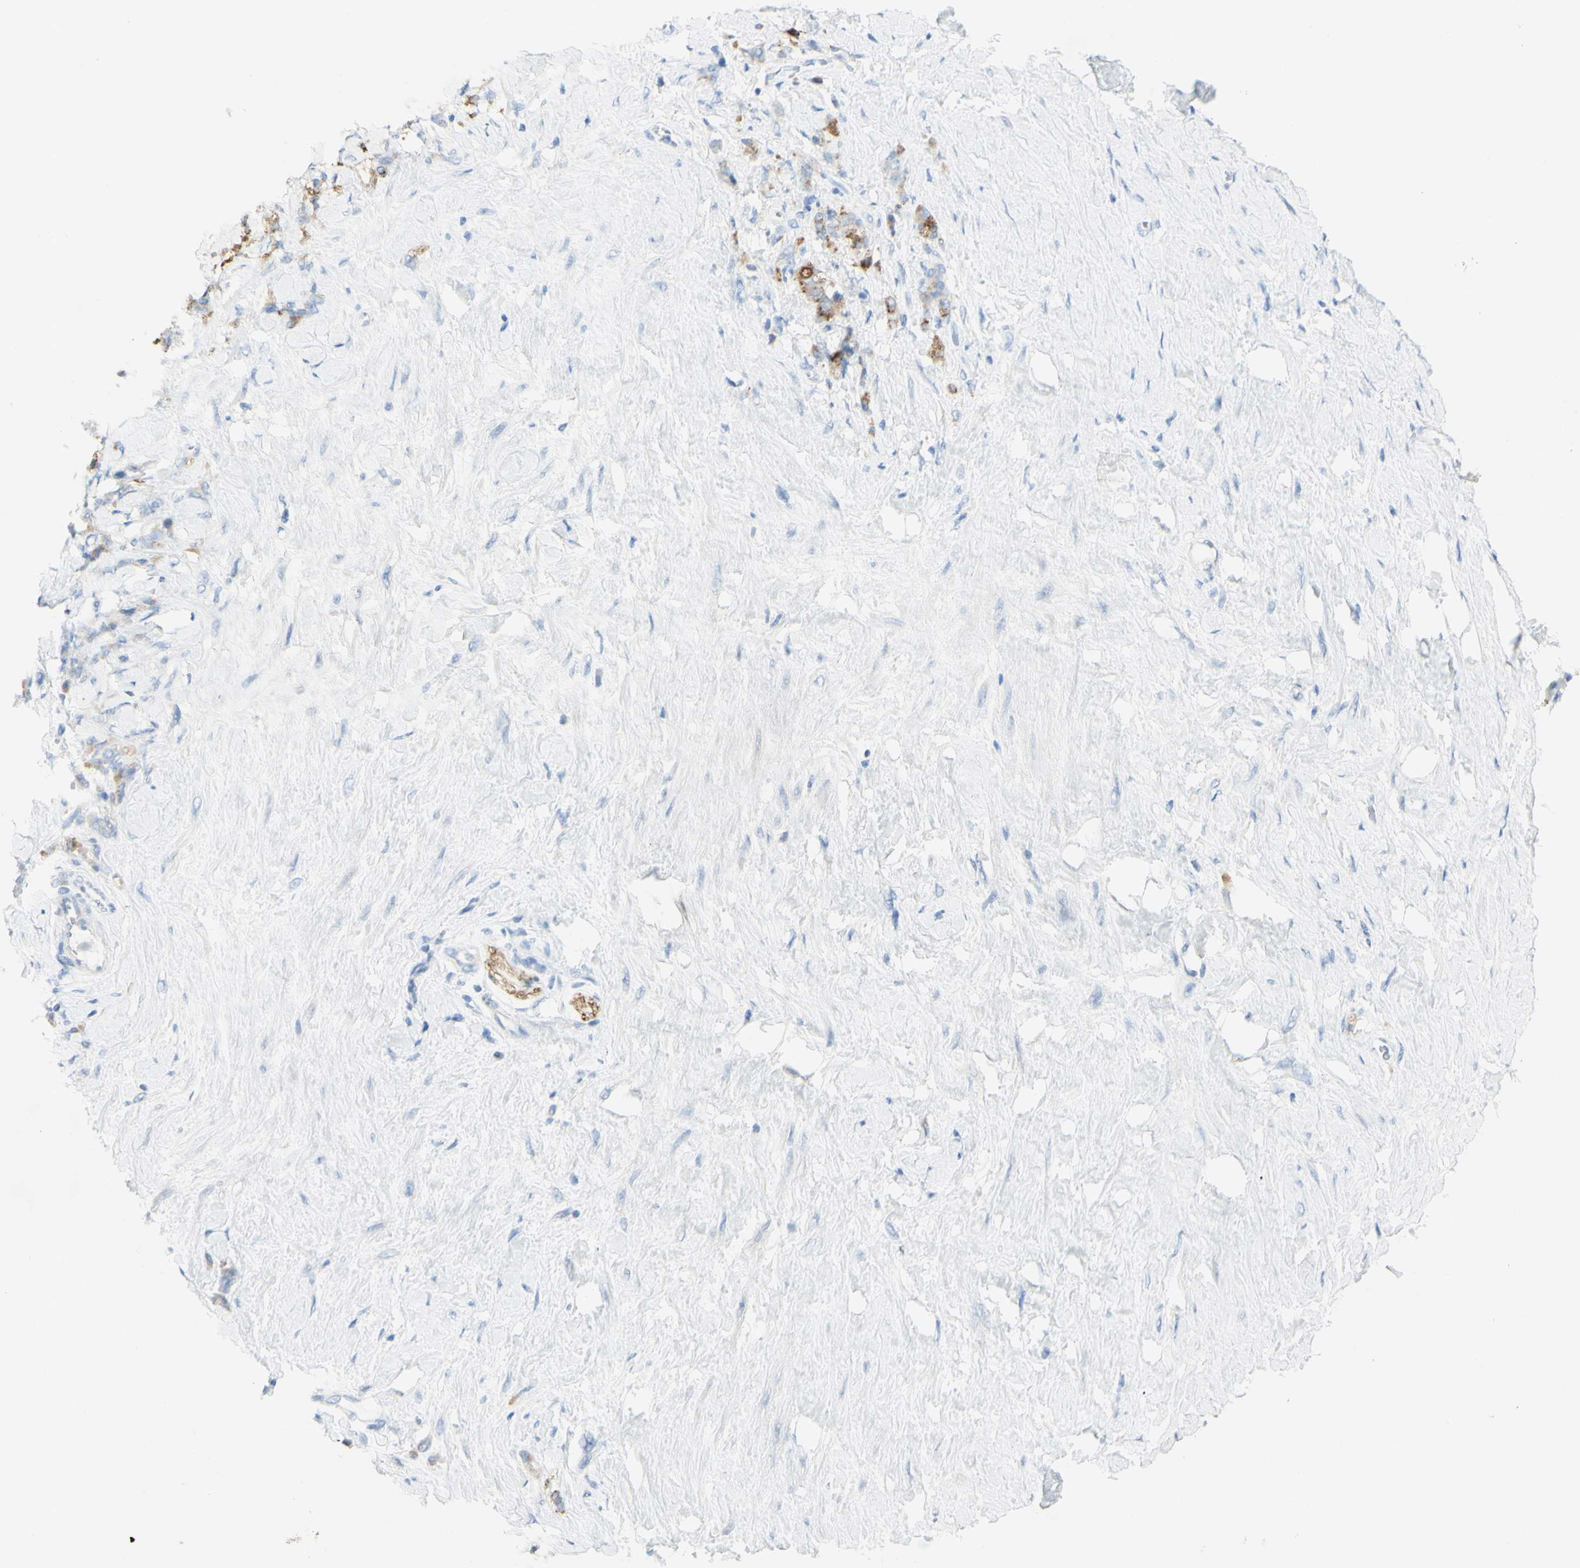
{"staining": {"intensity": "moderate", "quantity": "<25%", "location": "cytoplasmic/membranous"}, "tissue": "stomach cancer", "cell_type": "Tumor cells", "image_type": "cancer", "snomed": [{"axis": "morphology", "description": "Adenocarcinoma, NOS"}, {"axis": "topography", "description": "Stomach"}], "caption": "Immunohistochemistry staining of stomach cancer (adenocarcinoma), which reveals low levels of moderate cytoplasmic/membranous expression in about <25% of tumor cells indicating moderate cytoplasmic/membranous protein expression. The staining was performed using DAB (brown) for protein detection and nuclei were counterstained in hematoxylin (blue).", "gene": "TSPAN1", "patient": {"sex": "male", "age": 82}}